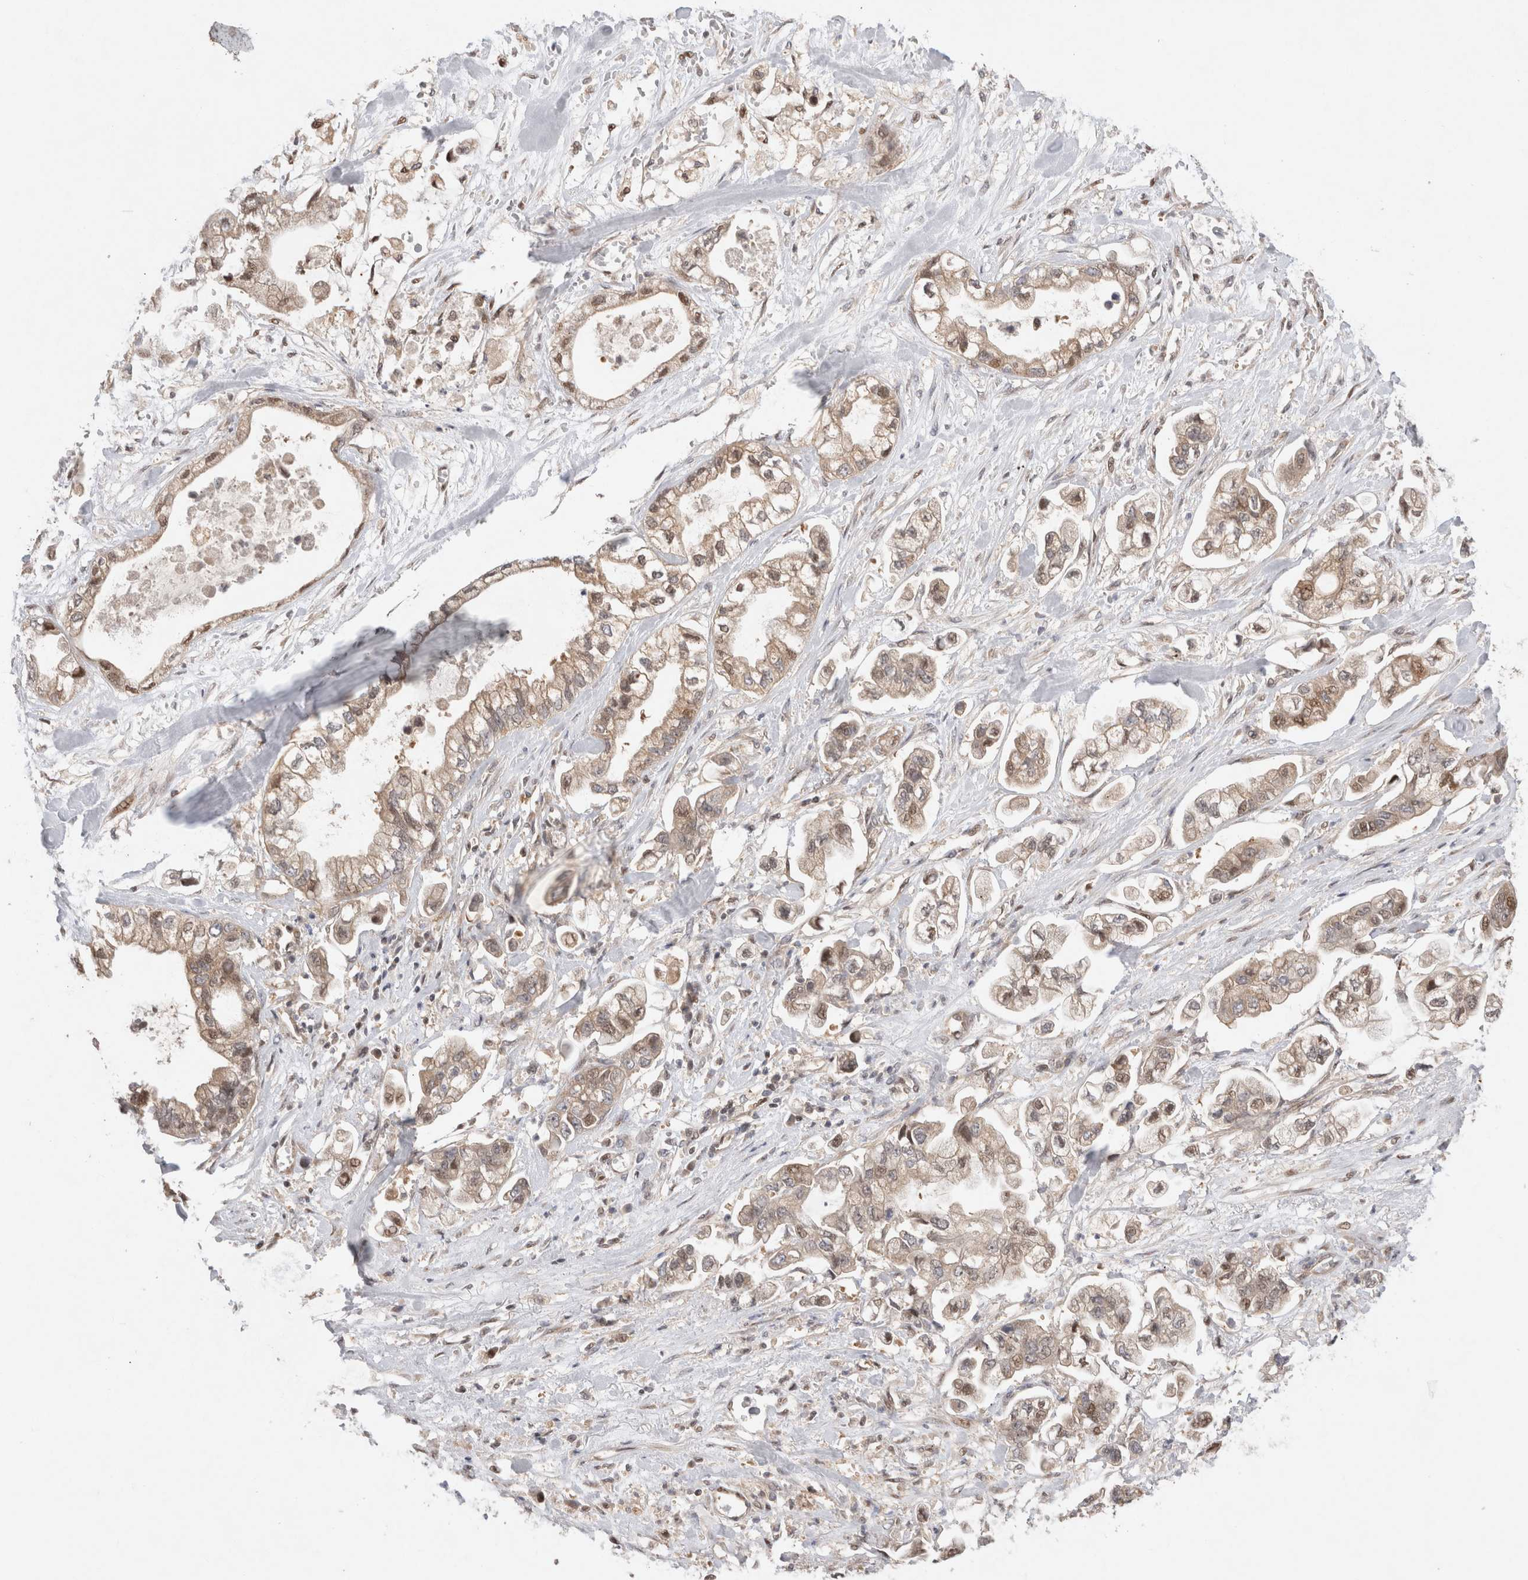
{"staining": {"intensity": "weak", "quantity": ">75%", "location": "cytoplasmic/membranous,nuclear"}, "tissue": "stomach cancer", "cell_type": "Tumor cells", "image_type": "cancer", "snomed": [{"axis": "morphology", "description": "Normal tissue, NOS"}, {"axis": "morphology", "description": "Adenocarcinoma, NOS"}, {"axis": "topography", "description": "Stomach"}], "caption": "Adenocarcinoma (stomach) stained with DAB immunohistochemistry demonstrates low levels of weak cytoplasmic/membranous and nuclear staining in approximately >75% of tumor cells.", "gene": "HTT", "patient": {"sex": "male", "age": 62}}